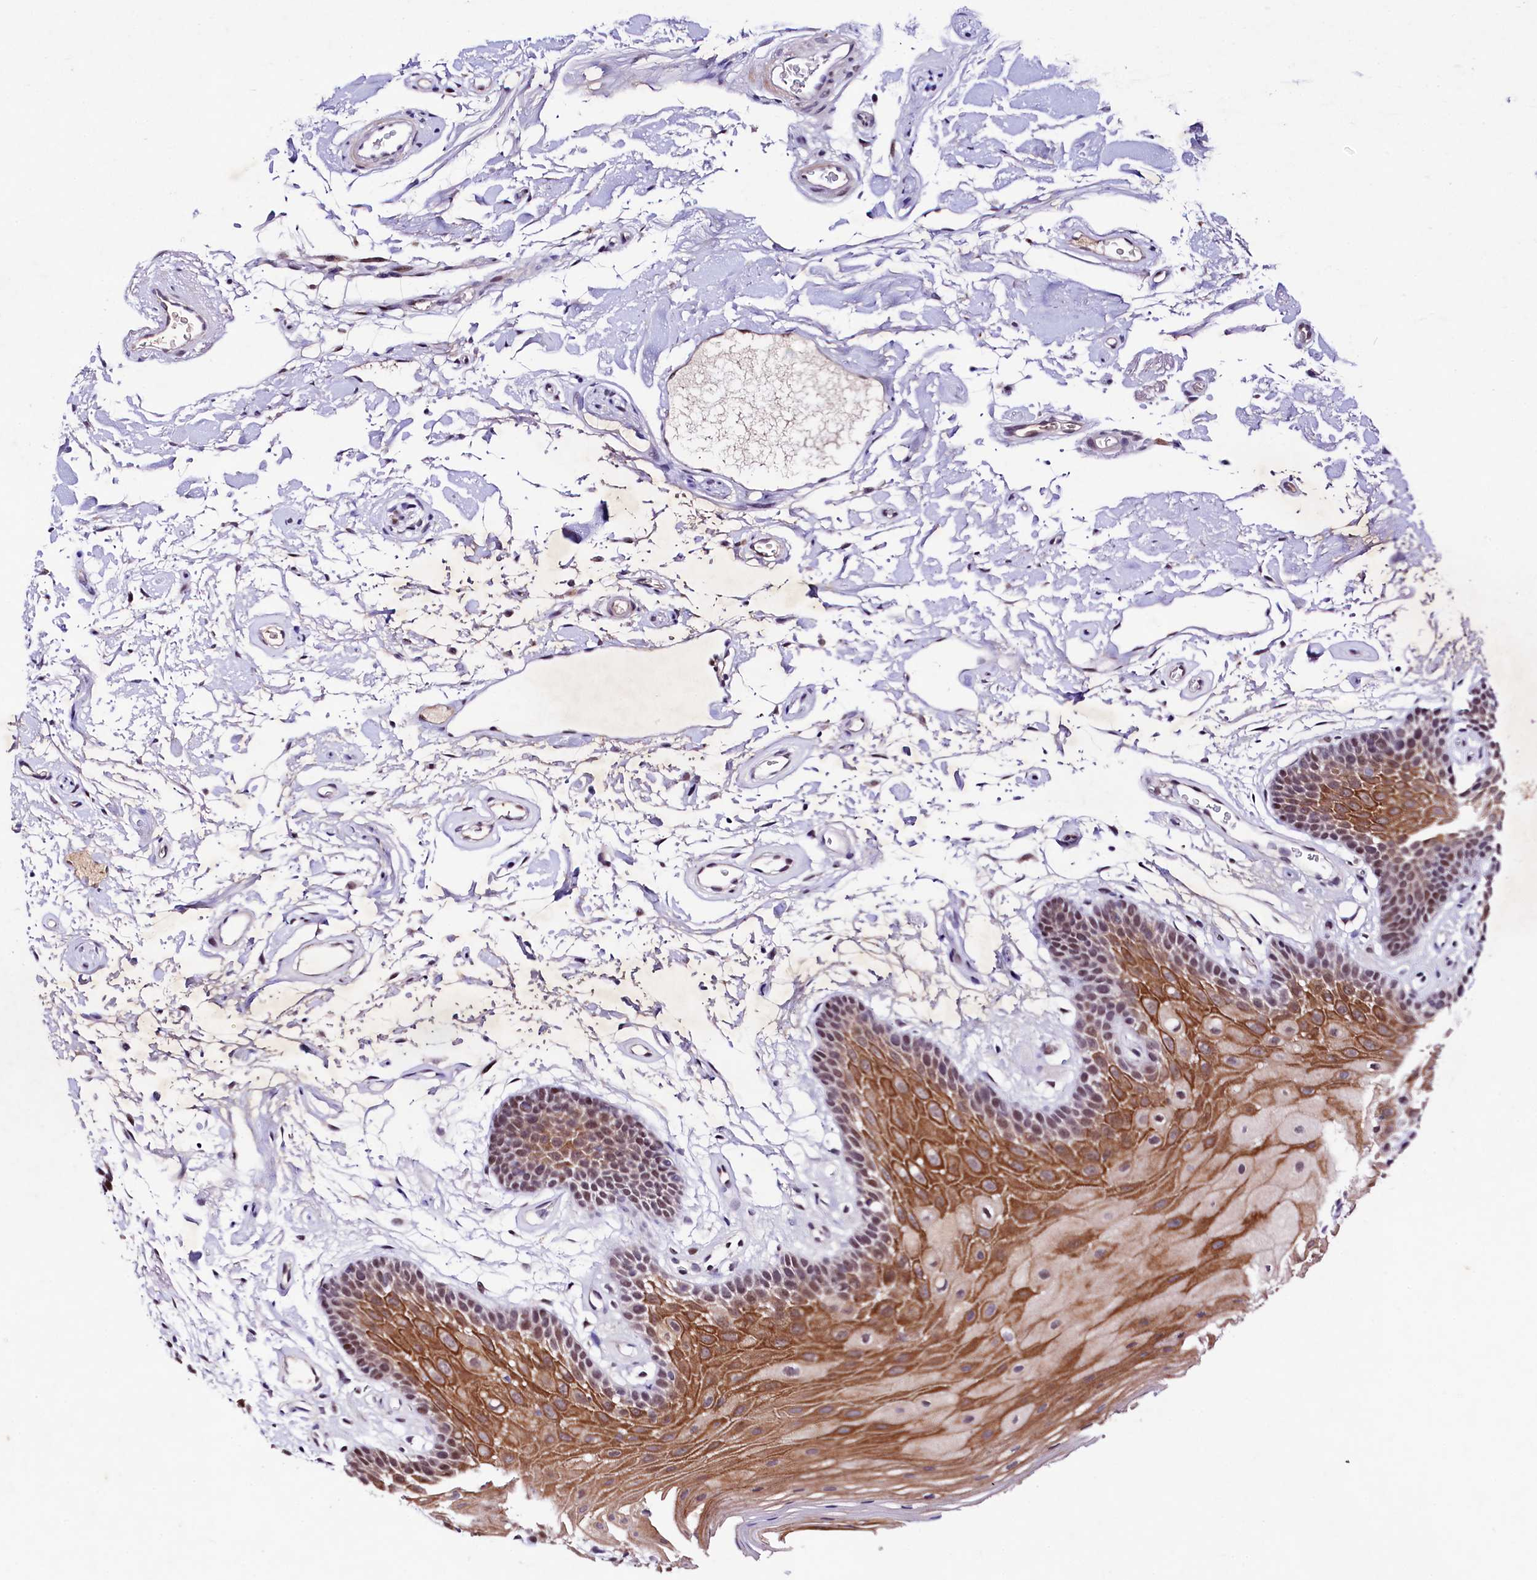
{"staining": {"intensity": "moderate", "quantity": "25%-75%", "location": "cytoplasmic/membranous,nuclear"}, "tissue": "oral mucosa", "cell_type": "Squamous epithelial cells", "image_type": "normal", "snomed": [{"axis": "morphology", "description": "Normal tissue, NOS"}, {"axis": "topography", "description": "Oral tissue"}], "caption": "A micrograph showing moderate cytoplasmic/membranous,nuclear staining in approximately 25%-75% of squamous epithelial cells in unremarkable oral mucosa, as visualized by brown immunohistochemical staining.", "gene": "LEUTX", "patient": {"sex": "male", "age": 62}}